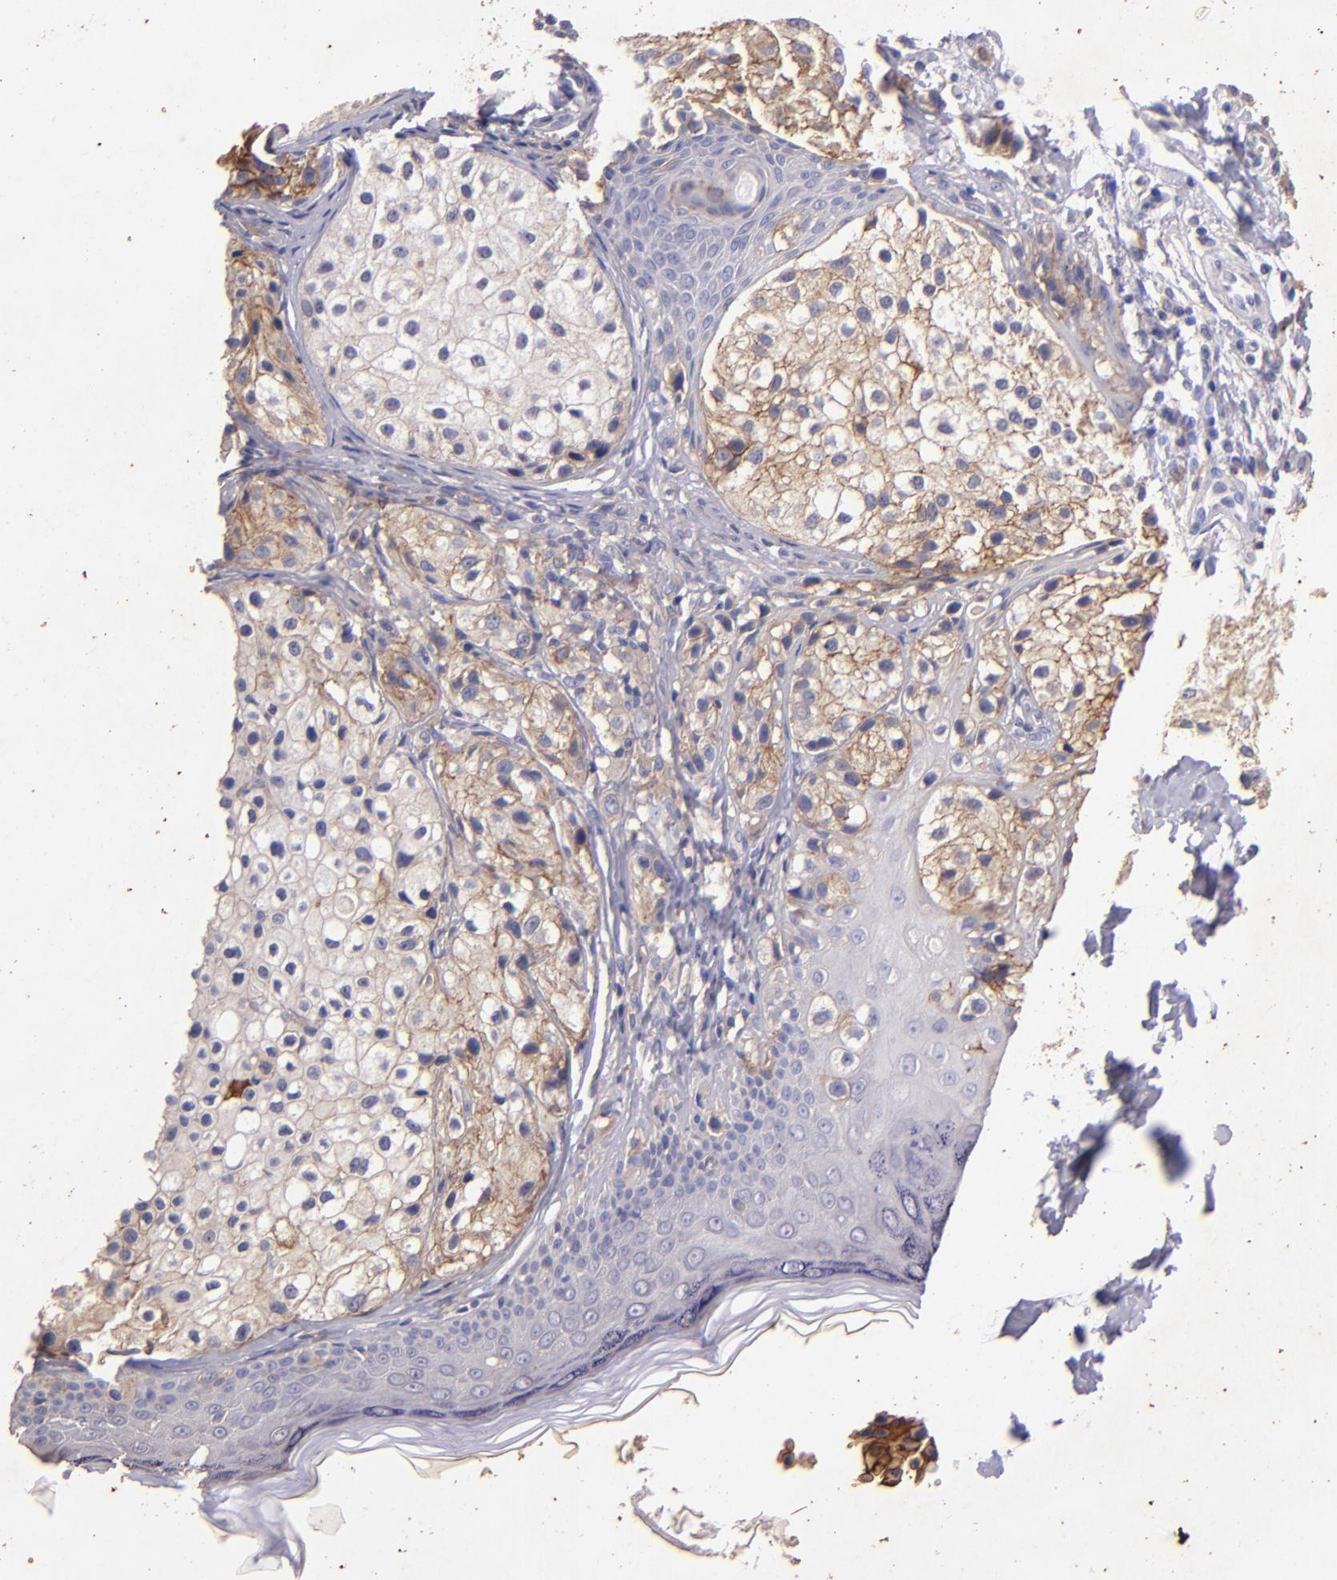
{"staining": {"intensity": "moderate", "quantity": ">75%", "location": "cytoplasmic/membranous"}, "tissue": "melanoma", "cell_type": "Tumor cells", "image_type": "cancer", "snomed": [{"axis": "morphology", "description": "Malignant melanoma, NOS"}, {"axis": "topography", "description": "Skin"}], "caption": "Protein staining by immunohistochemistry (IHC) exhibits moderate cytoplasmic/membranous staining in approximately >75% of tumor cells in malignant melanoma.", "gene": "RET", "patient": {"sex": "male", "age": 23}}